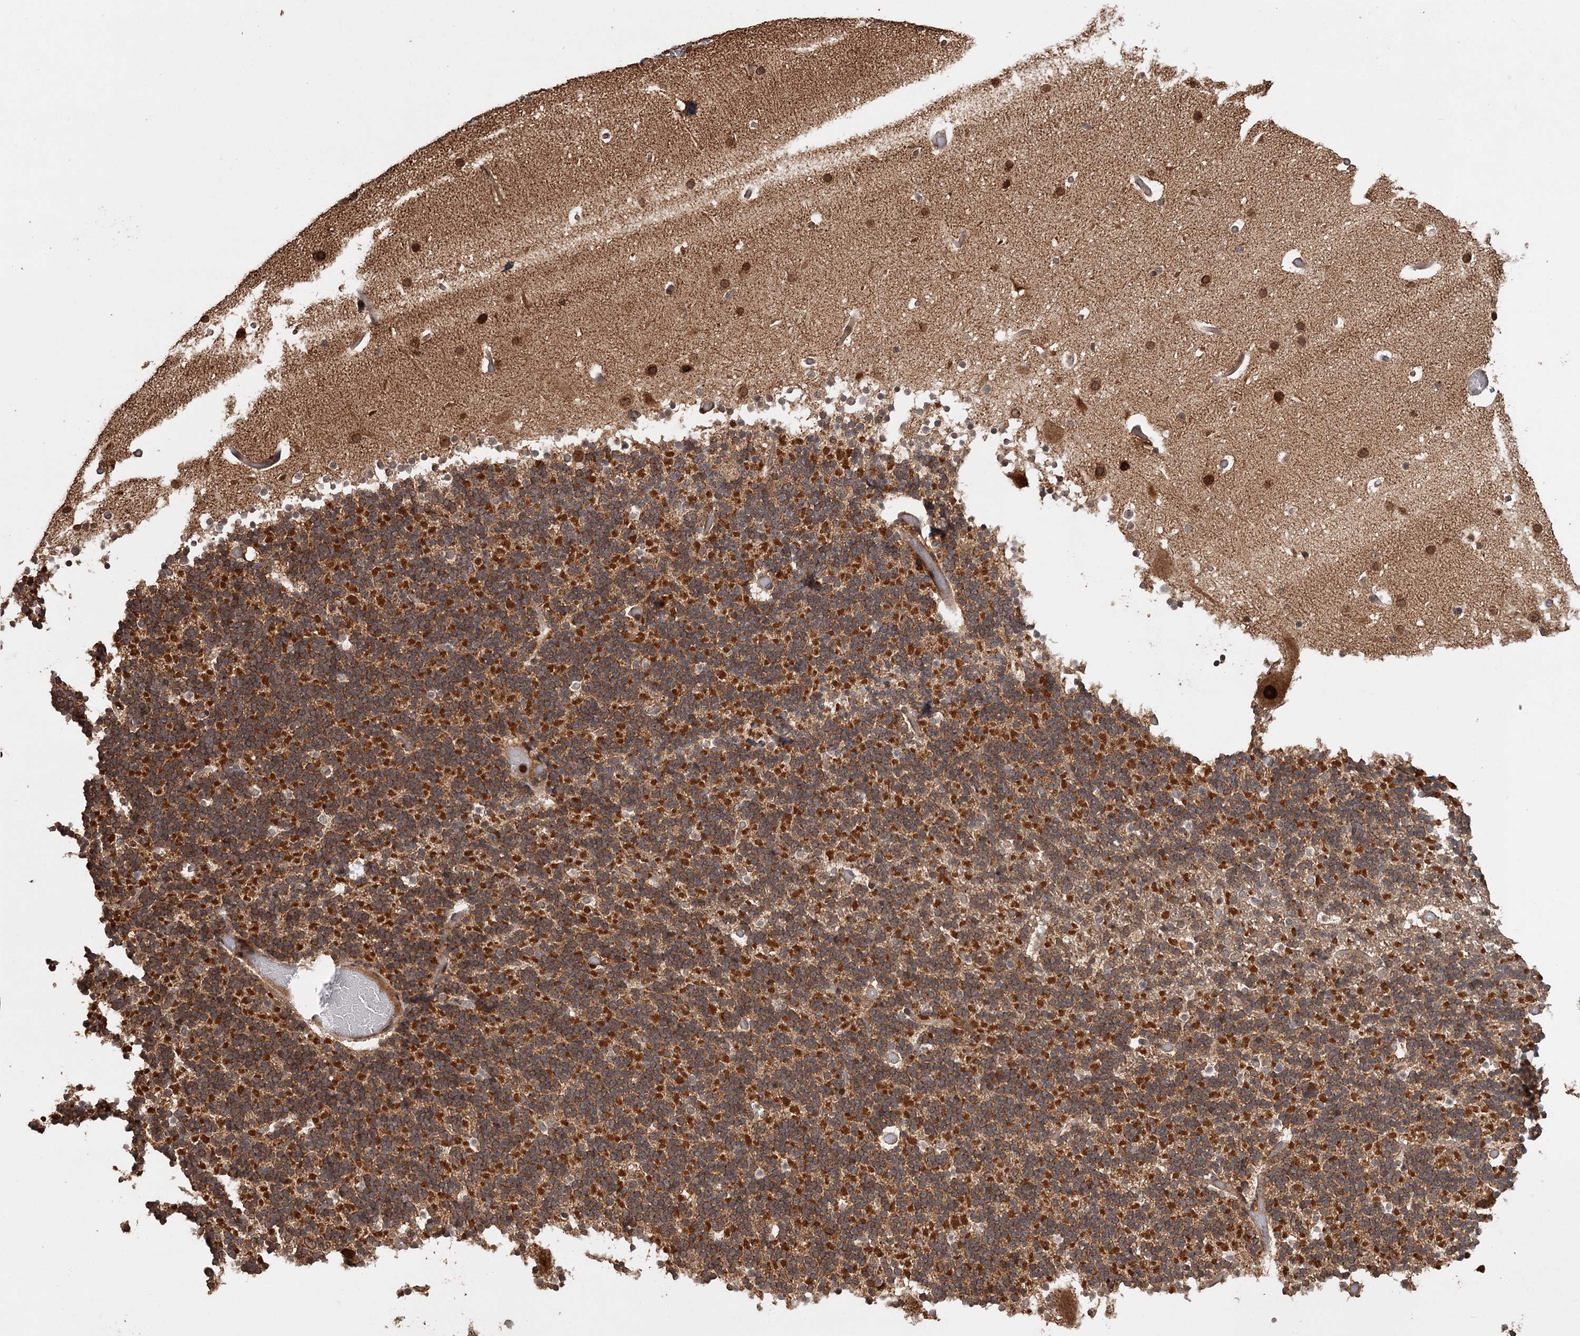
{"staining": {"intensity": "moderate", "quantity": "25%-75%", "location": "cytoplasmic/membranous"}, "tissue": "cerebellum", "cell_type": "Cells in granular layer", "image_type": "normal", "snomed": [{"axis": "morphology", "description": "Normal tissue, NOS"}, {"axis": "topography", "description": "Cerebellum"}], "caption": "Unremarkable cerebellum demonstrates moderate cytoplasmic/membranous positivity in approximately 25%-75% of cells in granular layer, visualized by immunohistochemistry. The protein of interest is stained brown, and the nuclei are stained in blue (DAB (3,3'-diaminobenzidine) IHC with brightfield microscopy, high magnification).", "gene": "FAXC", "patient": {"sex": "male", "age": 57}}